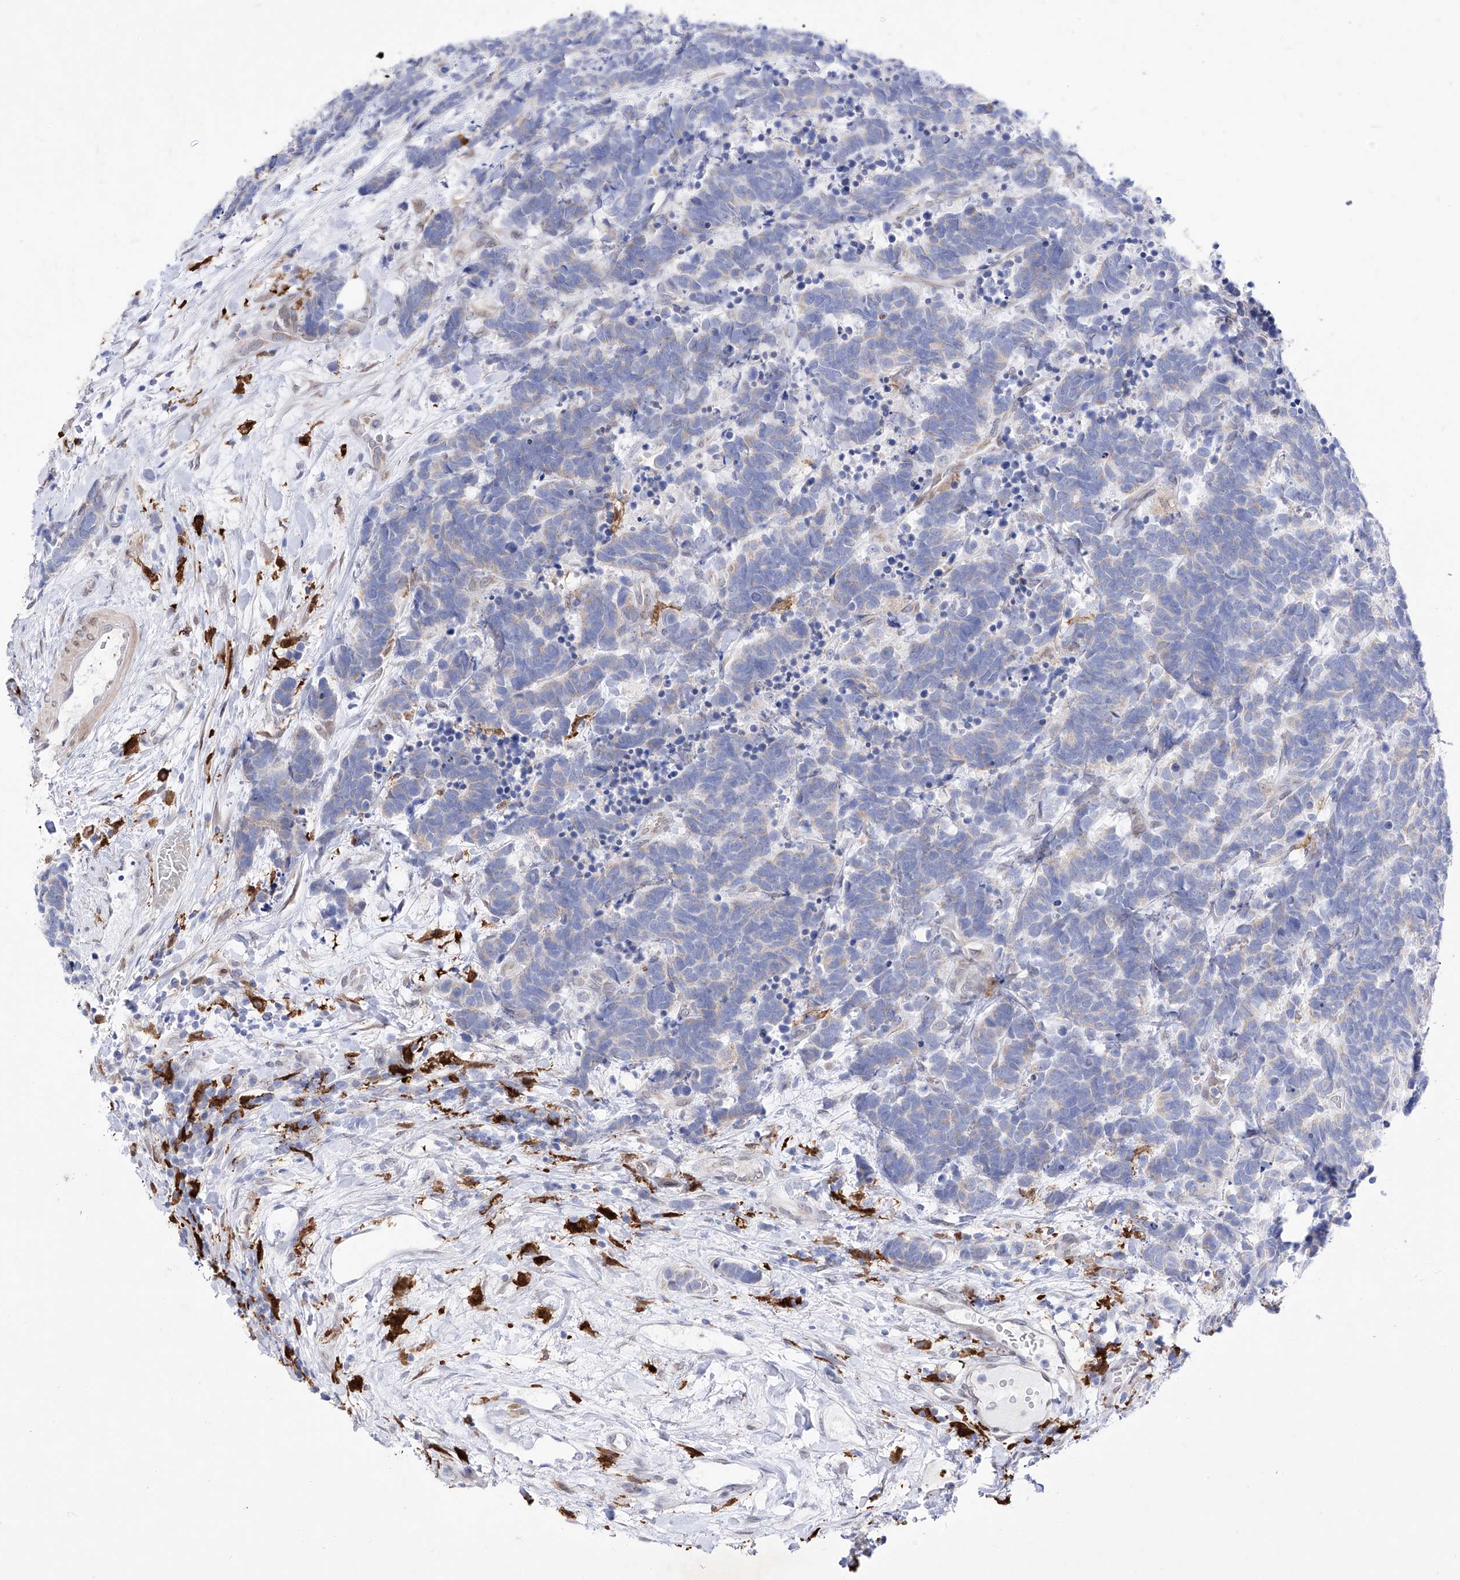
{"staining": {"intensity": "negative", "quantity": "none", "location": "none"}, "tissue": "carcinoid", "cell_type": "Tumor cells", "image_type": "cancer", "snomed": [{"axis": "morphology", "description": "Carcinoma, NOS"}, {"axis": "morphology", "description": "Carcinoid, malignant, NOS"}, {"axis": "topography", "description": "Urinary bladder"}], "caption": "This is an IHC micrograph of human carcinoma. There is no expression in tumor cells.", "gene": "LCLAT1", "patient": {"sex": "male", "age": 57}}